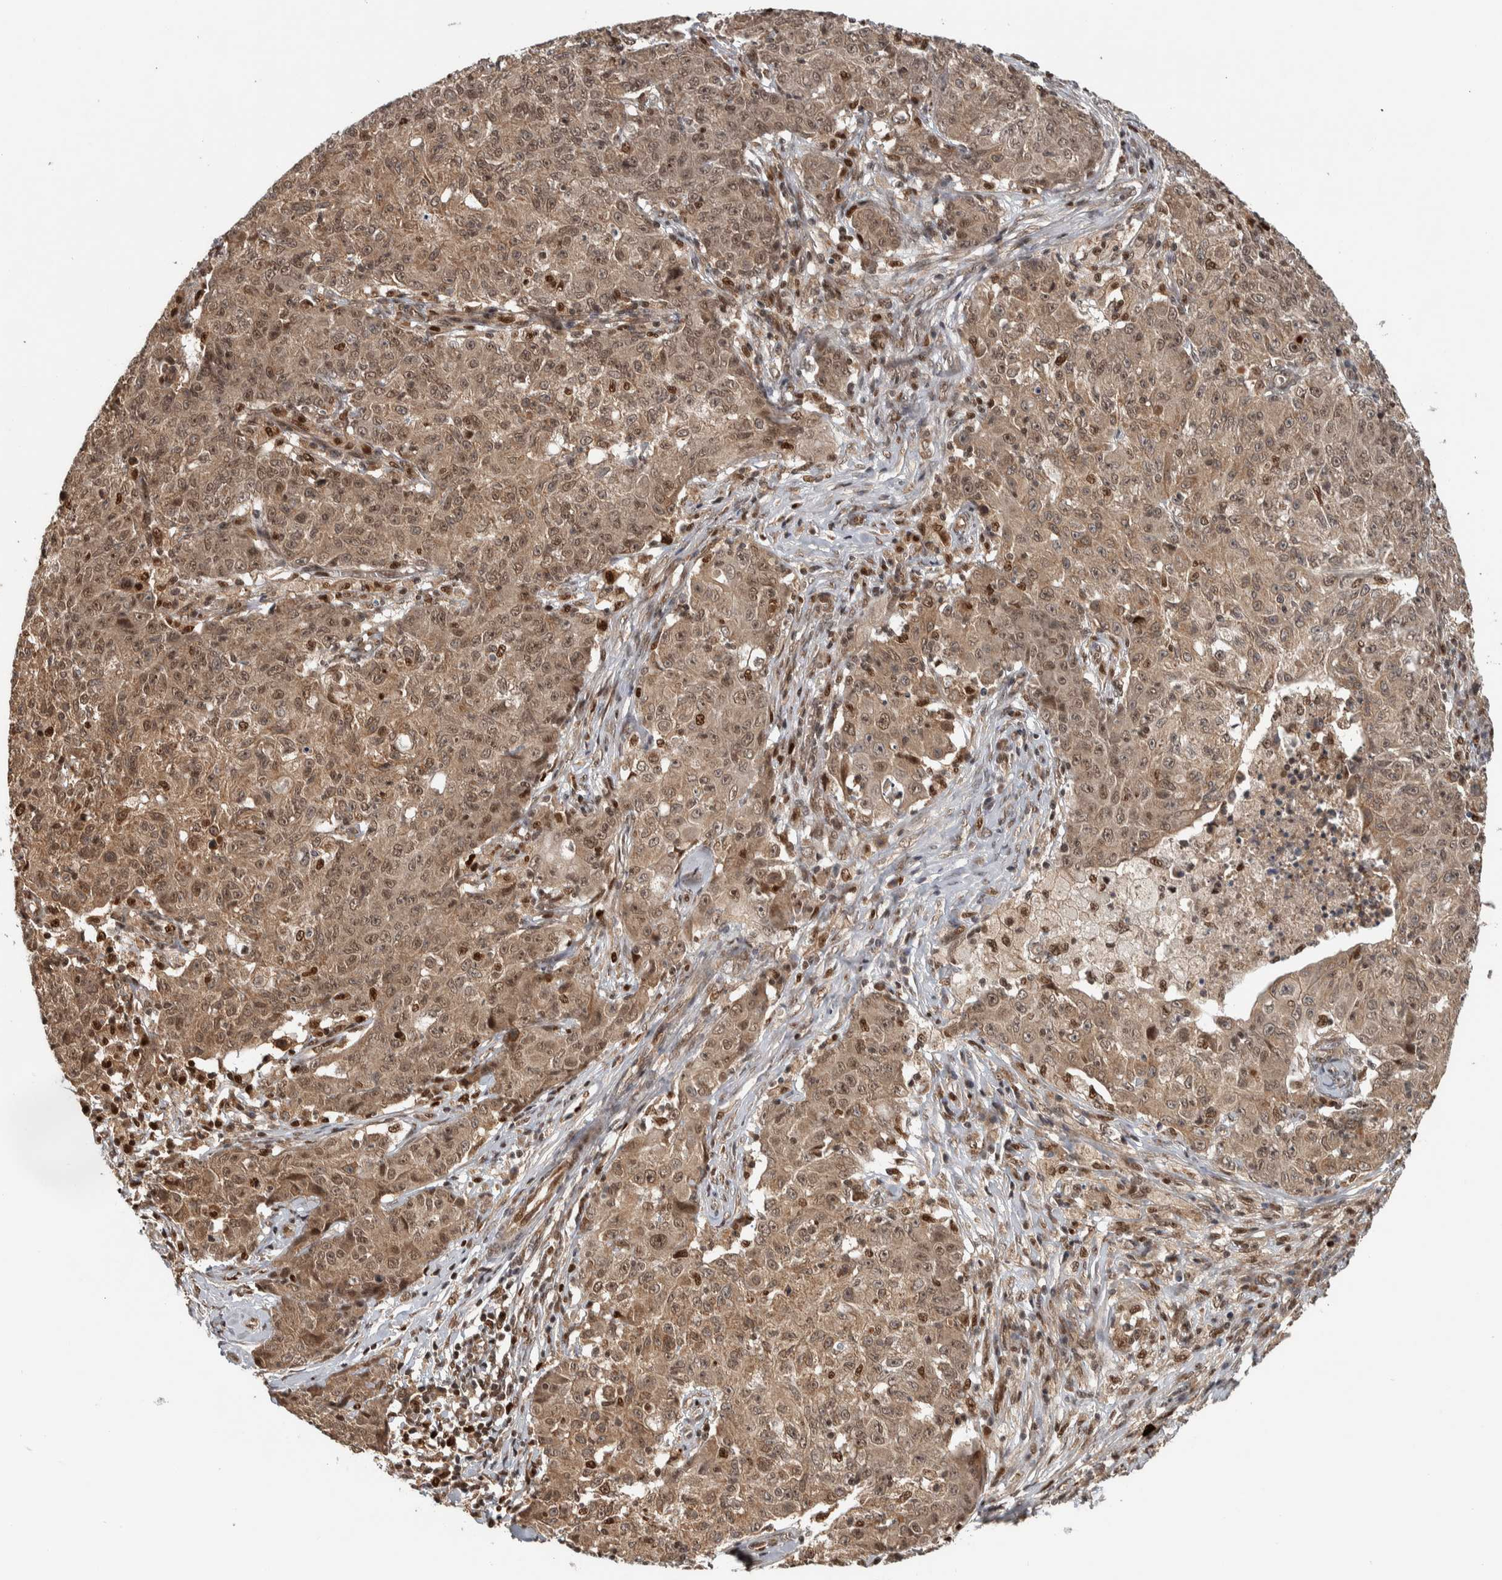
{"staining": {"intensity": "moderate", "quantity": ">75%", "location": "cytoplasmic/membranous,nuclear"}, "tissue": "ovarian cancer", "cell_type": "Tumor cells", "image_type": "cancer", "snomed": [{"axis": "morphology", "description": "Carcinoma, endometroid"}, {"axis": "topography", "description": "Ovary"}], "caption": "Immunohistochemical staining of endometroid carcinoma (ovarian) exhibits moderate cytoplasmic/membranous and nuclear protein expression in about >75% of tumor cells. The protein is stained brown, and the nuclei are stained in blue (DAB IHC with brightfield microscopy, high magnification).", "gene": "RPS6KA4", "patient": {"sex": "female", "age": 42}}